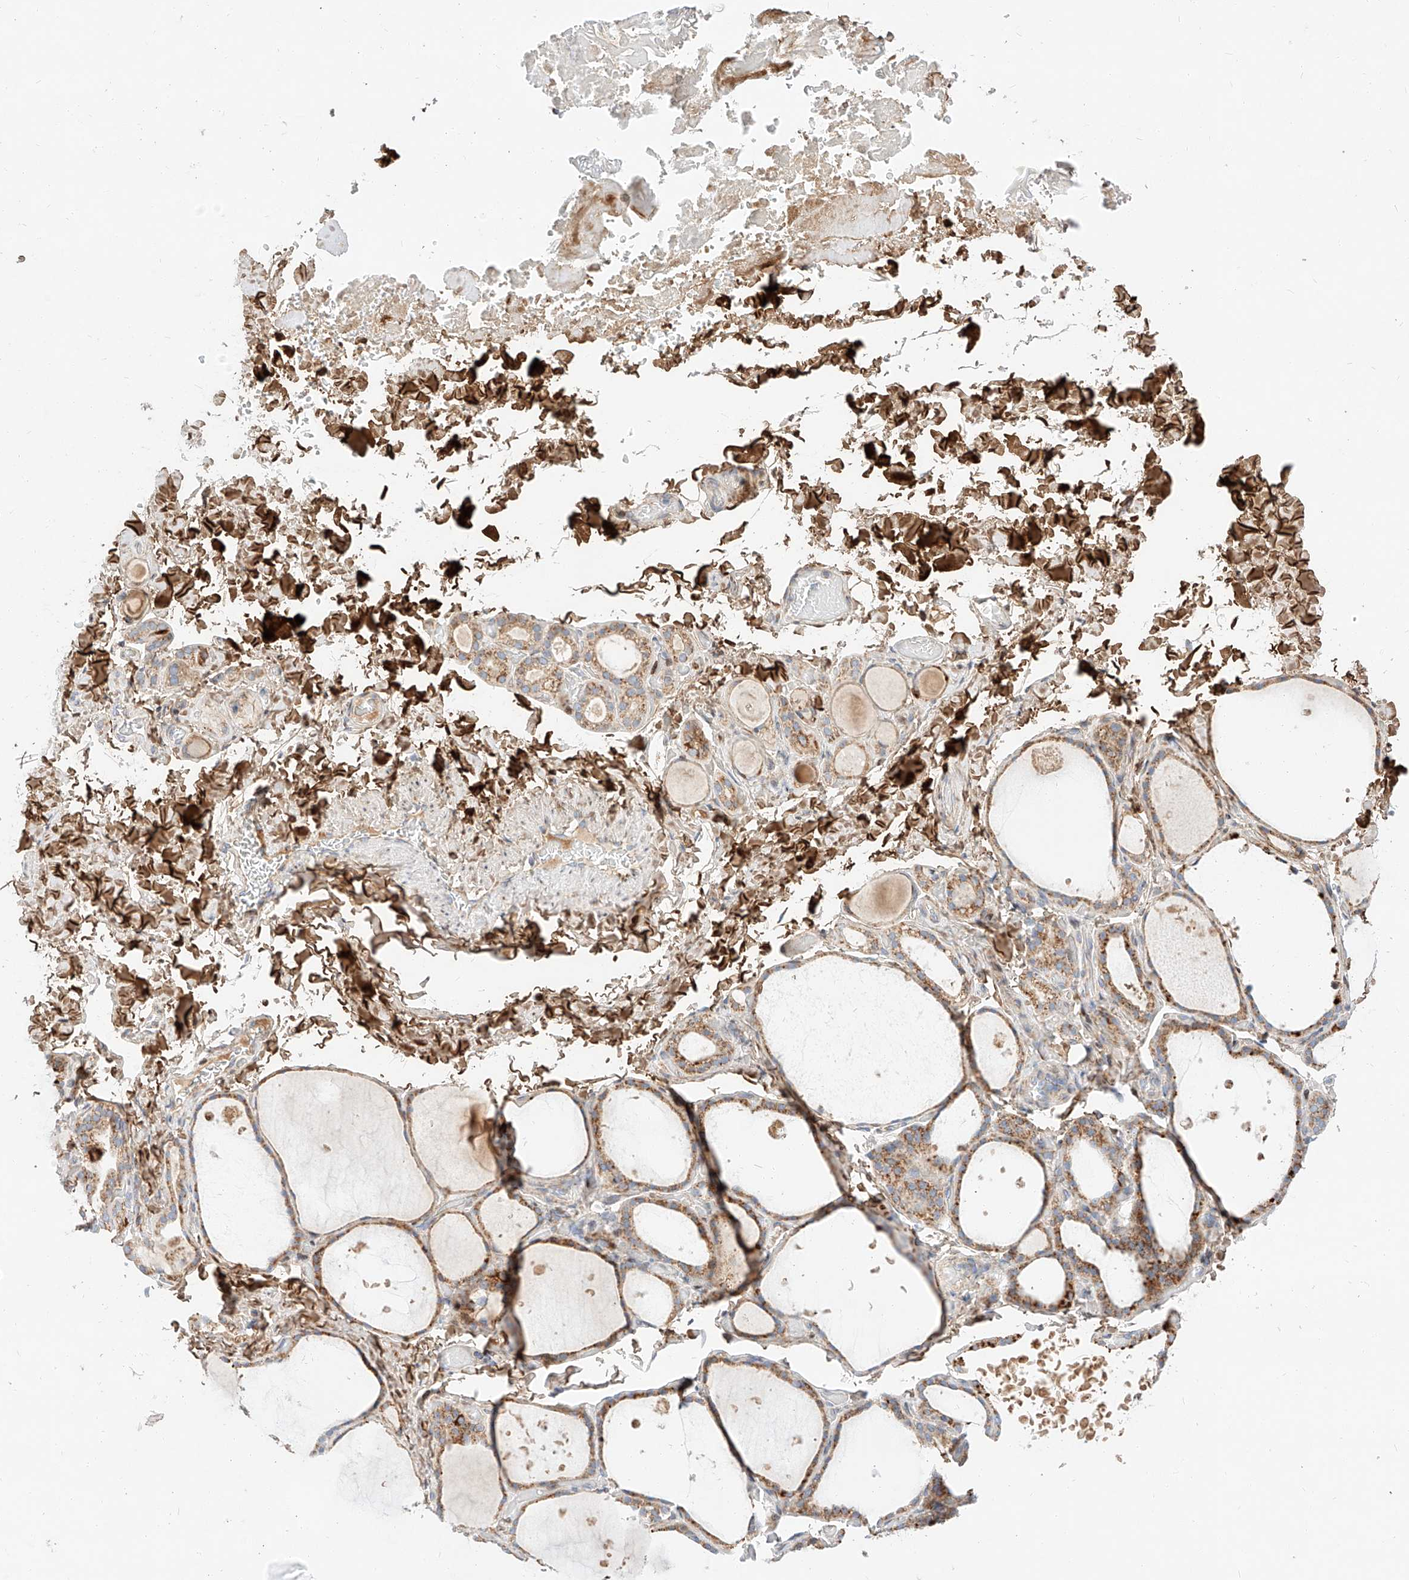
{"staining": {"intensity": "moderate", "quantity": ">75%", "location": "cytoplasmic/membranous"}, "tissue": "thyroid gland", "cell_type": "Glandular cells", "image_type": "normal", "snomed": [{"axis": "morphology", "description": "Normal tissue, NOS"}, {"axis": "topography", "description": "Thyroid gland"}], "caption": "Immunohistochemical staining of unremarkable thyroid gland demonstrates moderate cytoplasmic/membranous protein expression in about >75% of glandular cells. (Stains: DAB in brown, nuclei in blue, Microscopy: brightfield microscopy at high magnification).", "gene": "OSGEPL1", "patient": {"sex": "female", "age": 44}}